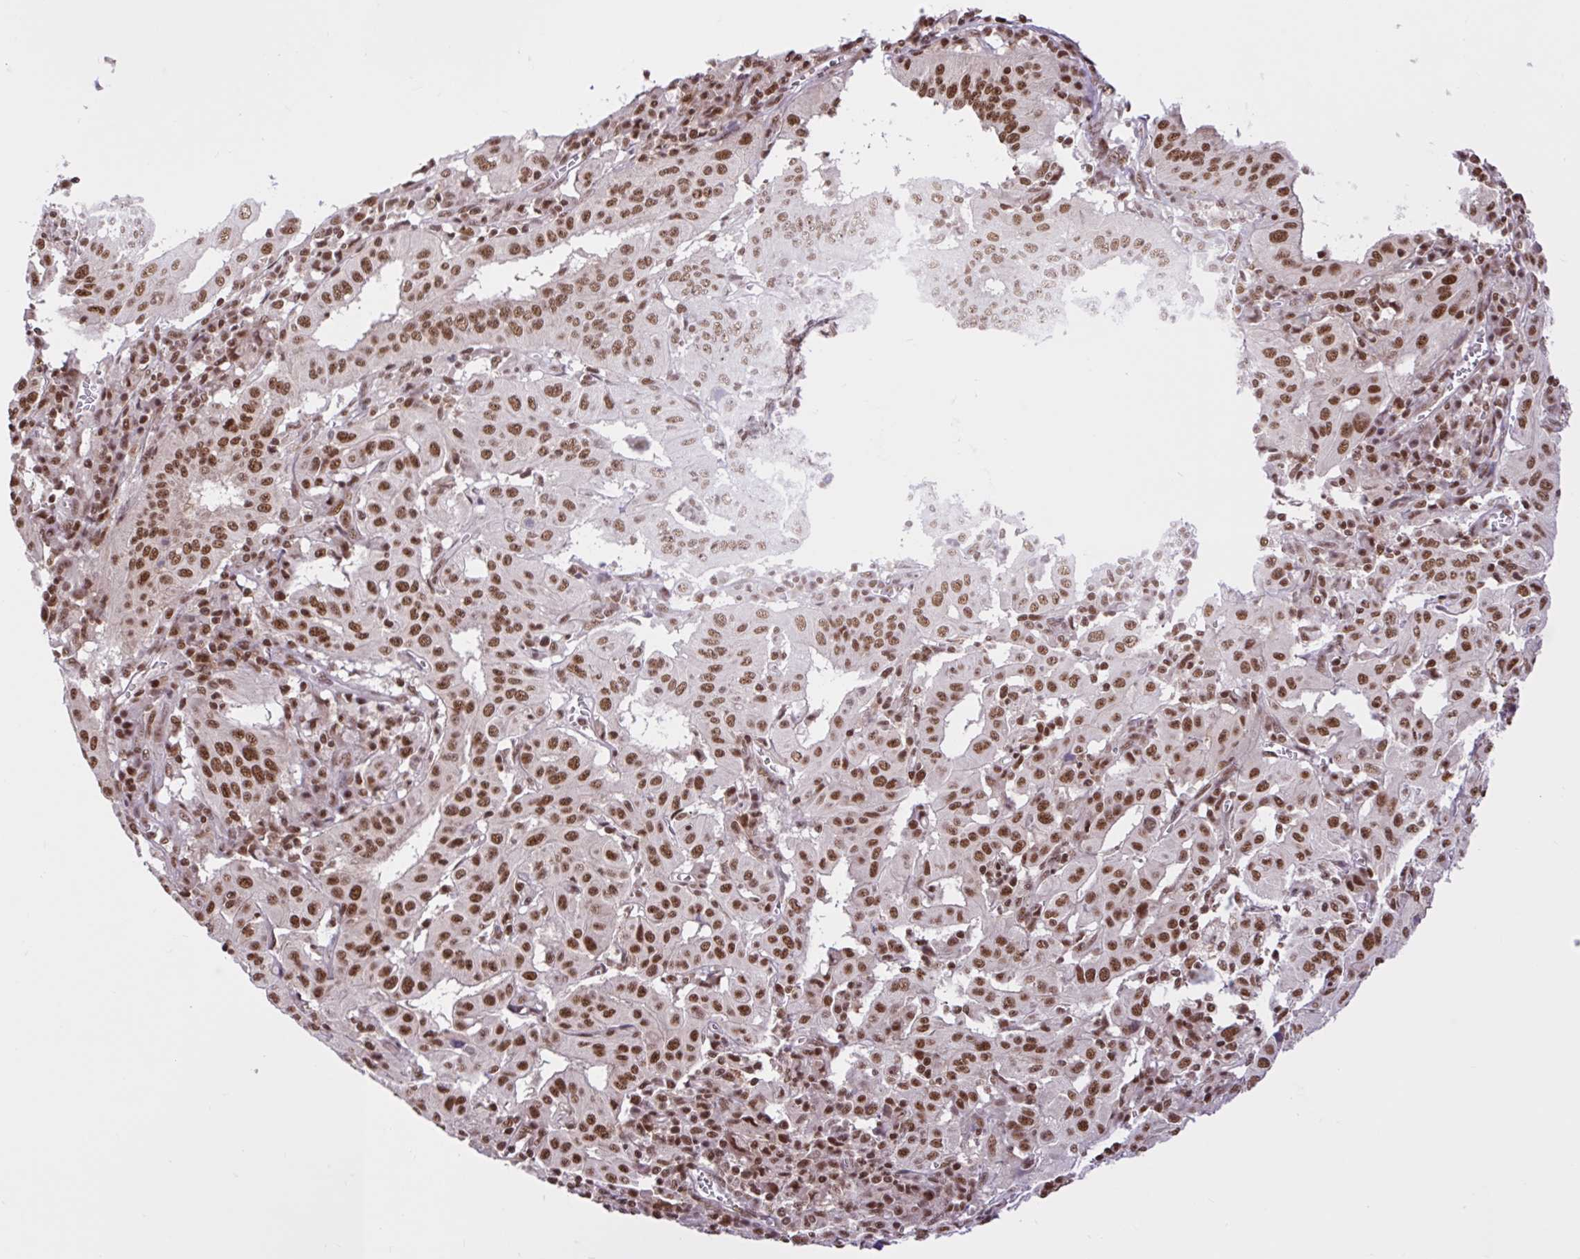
{"staining": {"intensity": "strong", "quantity": ">75%", "location": "nuclear"}, "tissue": "pancreatic cancer", "cell_type": "Tumor cells", "image_type": "cancer", "snomed": [{"axis": "morphology", "description": "Adenocarcinoma, NOS"}, {"axis": "topography", "description": "Pancreas"}], "caption": "Pancreatic cancer tissue displays strong nuclear positivity in about >75% of tumor cells, visualized by immunohistochemistry.", "gene": "CCDC12", "patient": {"sex": "male", "age": 63}}